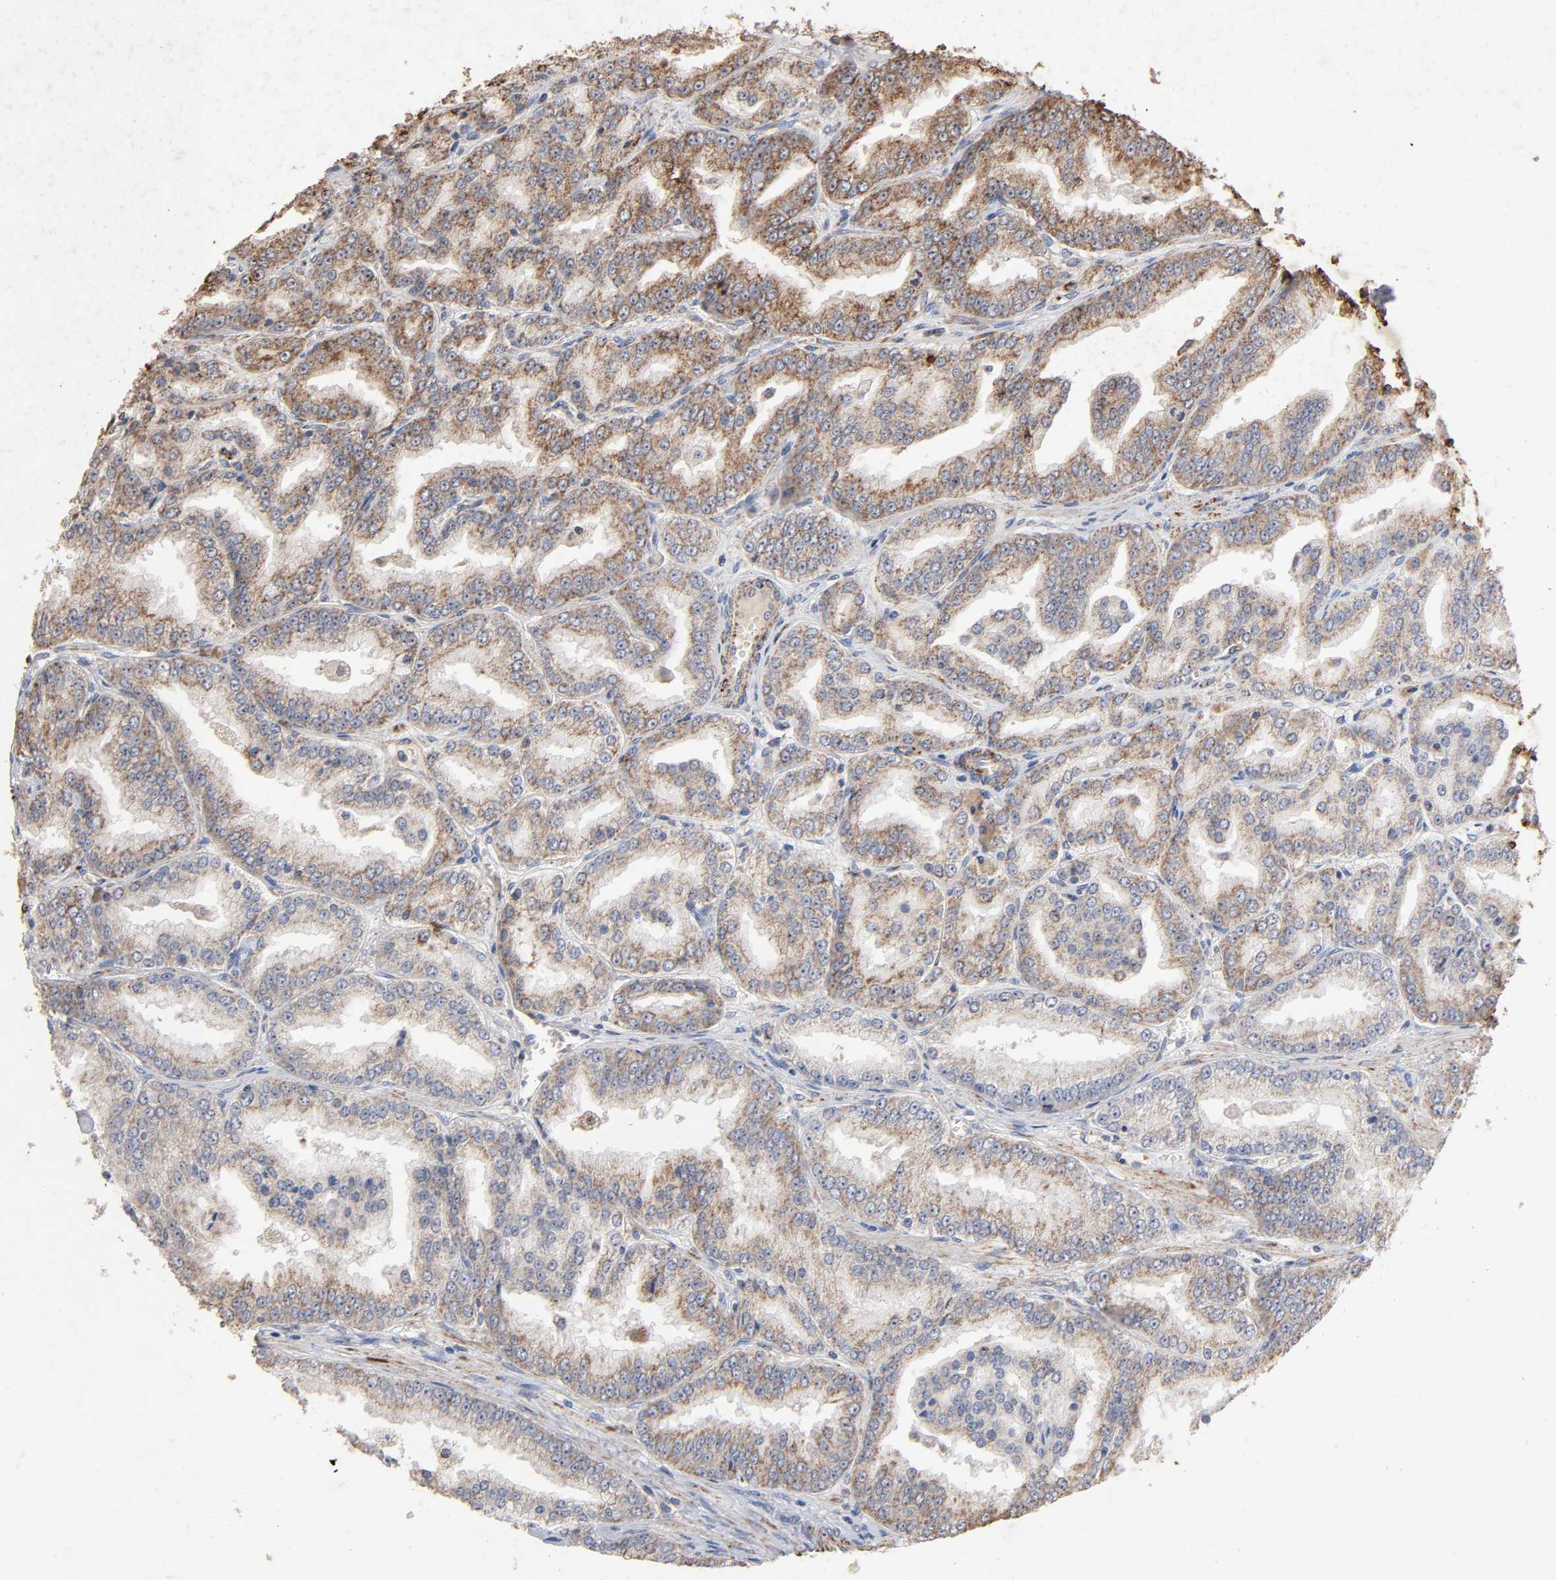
{"staining": {"intensity": "moderate", "quantity": "25%-75%", "location": "cytoplasmic/membranous"}, "tissue": "prostate cancer", "cell_type": "Tumor cells", "image_type": "cancer", "snomed": [{"axis": "morphology", "description": "Adenocarcinoma, High grade"}, {"axis": "topography", "description": "Prostate"}], "caption": "Brown immunohistochemical staining in human prostate cancer (high-grade adenocarcinoma) exhibits moderate cytoplasmic/membranous staining in approximately 25%-75% of tumor cells.", "gene": "CYCS", "patient": {"sex": "male", "age": 61}}